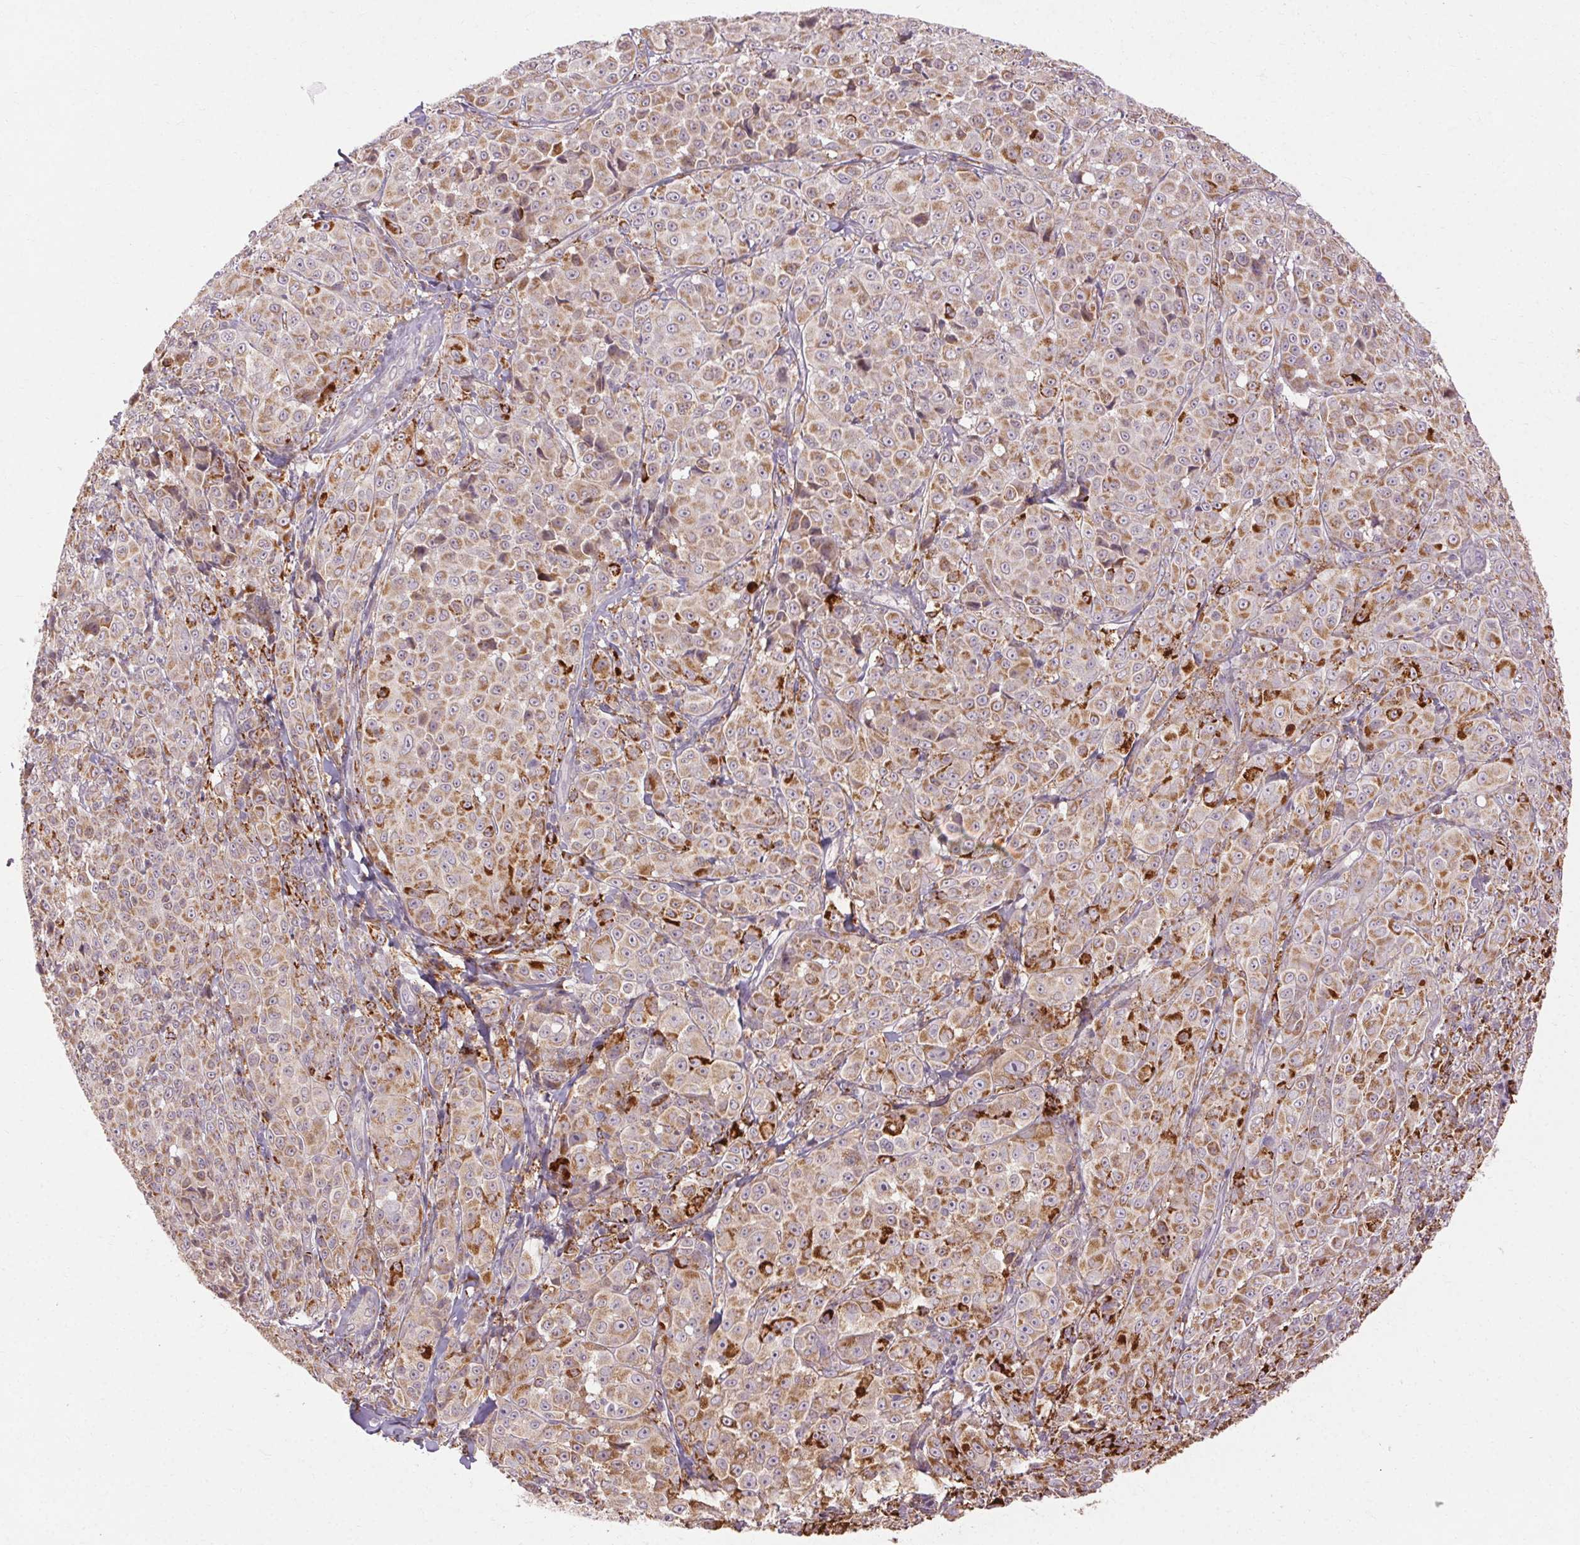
{"staining": {"intensity": "moderate", "quantity": ">75%", "location": "cytoplasmic/membranous"}, "tissue": "melanoma", "cell_type": "Tumor cells", "image_type": "cancer", "snomed": [{"axis": "morphology", "description": "Malignant melanoma, NOS"}, {"axis": "topography", "description": "Skin"}], "caption": "Moderate cytoplasmic/membranous staining for a protein is identified in approximately >75% of tumor cells of melanoma using immunohistochemistry.", "gene": "REP15", "patient": {"sex": "male", "age": 89}}